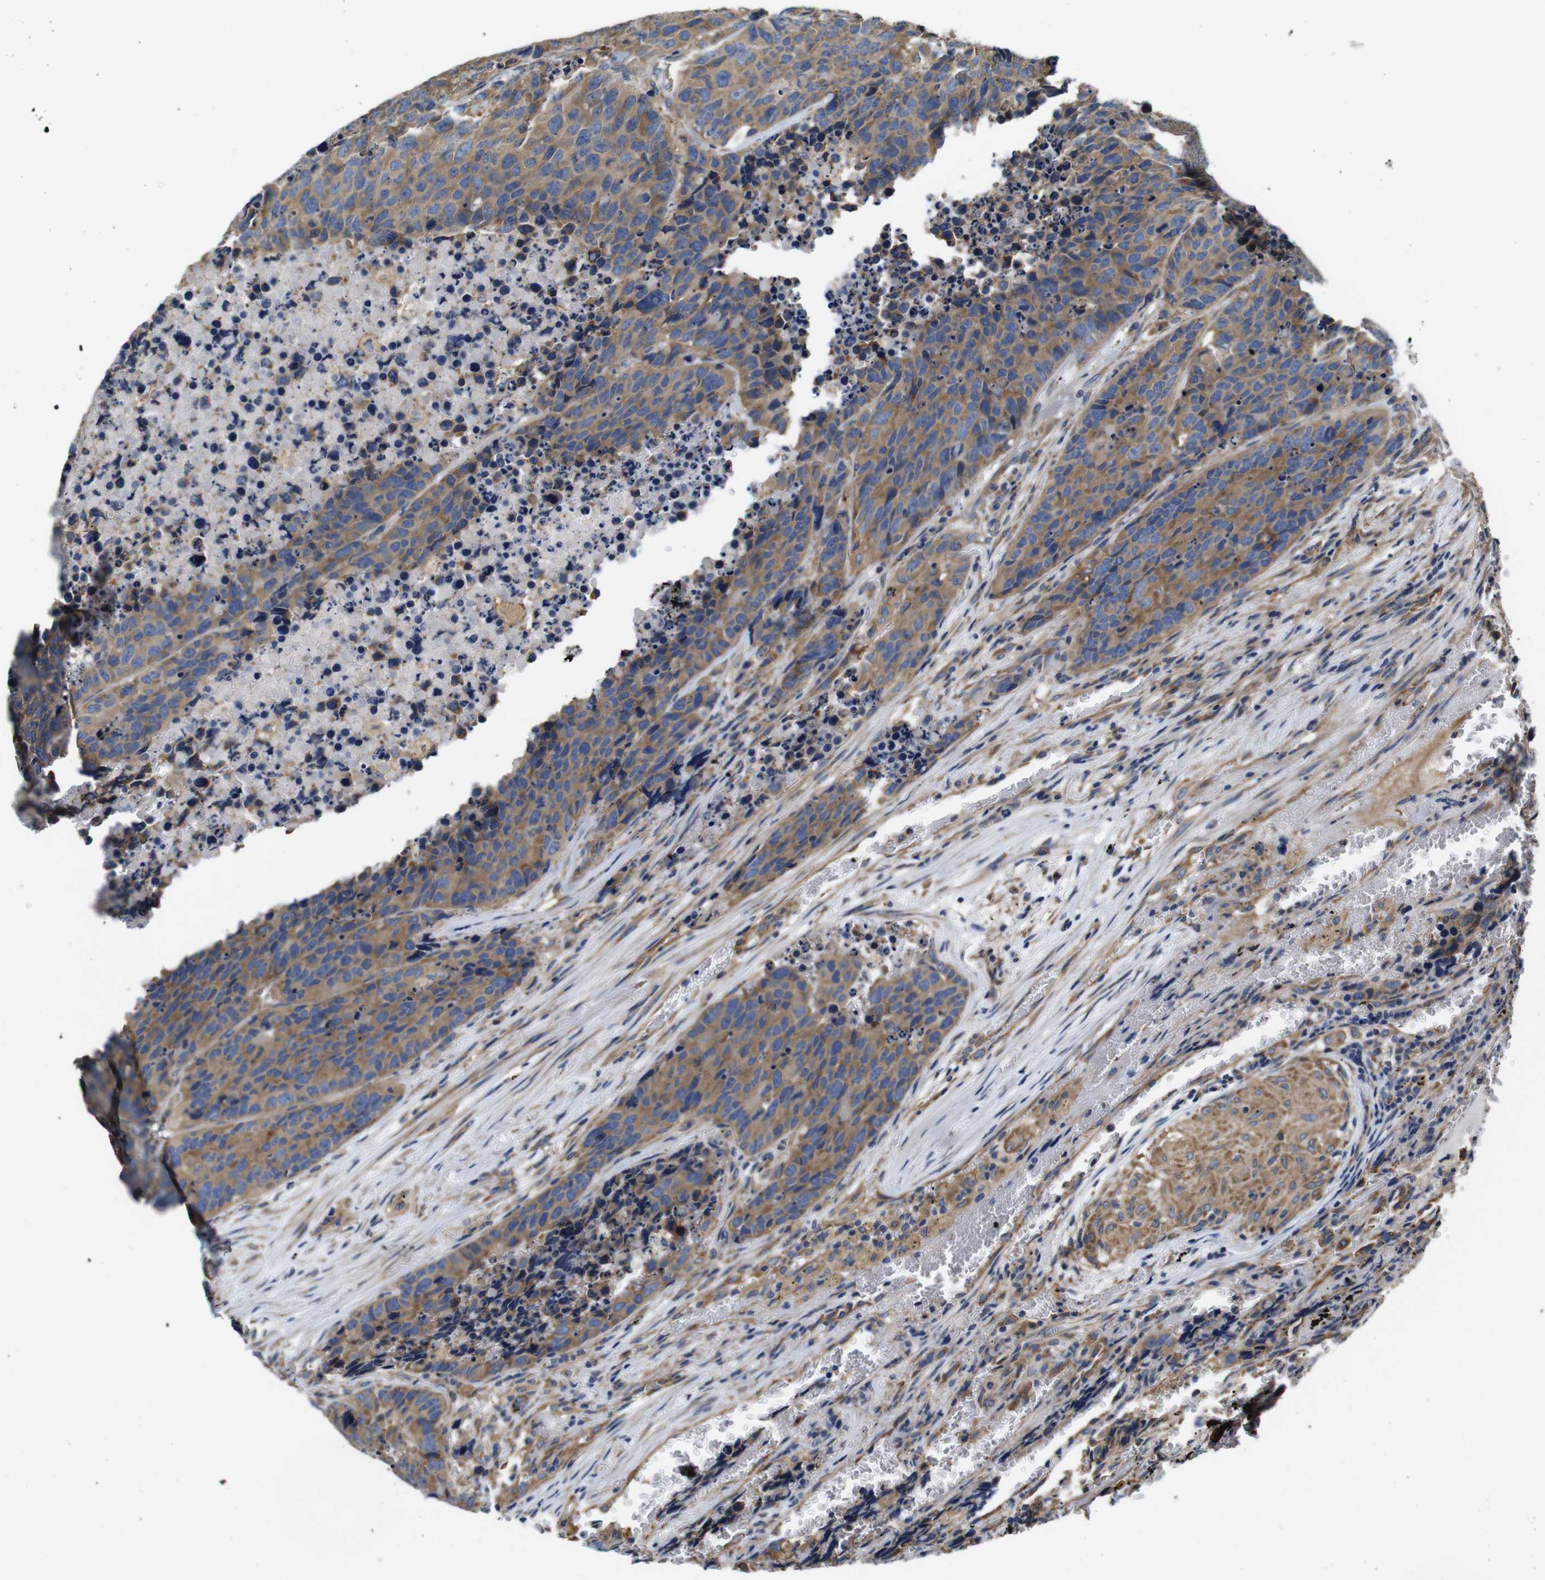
{"staining": {"intensity": "moderate", "quantity": ">75%", "location": "cytoplasmic/membranous"}, "tissue": "carcinoid", "cell_type": "Tumor cells", "image_type": "cancer", "snomed": [{"axis": "morphology", "description": "Carcinoid, malignant, NOS"}, {"axis": "topography", "description": "Lung"}], "caption": "The immunohistochemical stain shows moderate cytoplasmic/membranous staining in tumor cells of malignant carcinoid tissue.", "gene": "MARCHF7", "patient": {"sex": "male", "age": 60}}